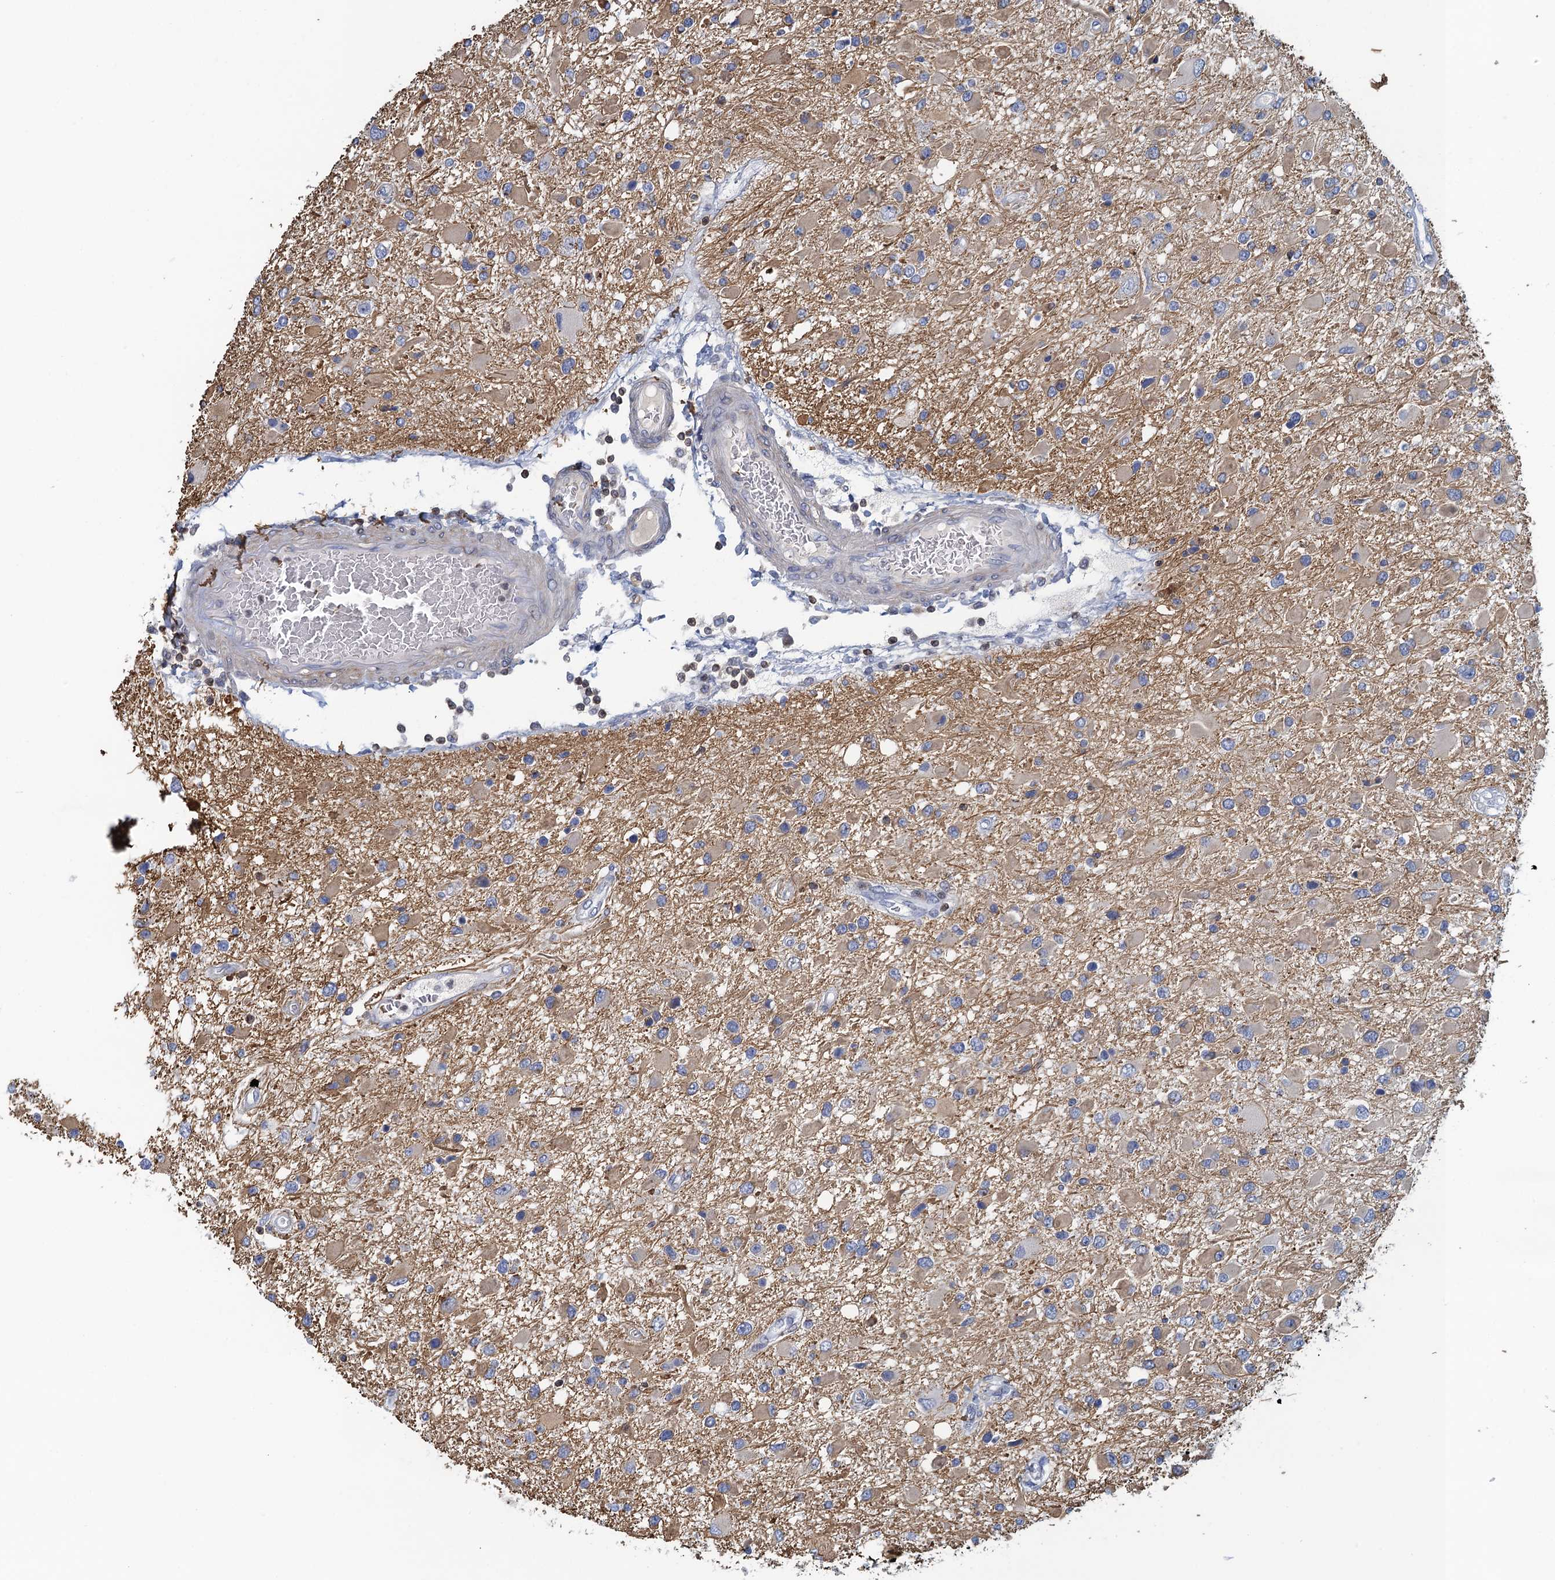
{"staining": {"intensity": "weak", "quantity": "25%-75%", "location": "cytoplasmic/membranous"}, "tissue": "glioma", "cell_type": "Tumor cells", "image_type": "cancer", "snomed": [{"axis": "morphology", "description": "Glioma, malignant, High grade"}, {"axis": "topography", "description": "Brain"}], "caption": "Malignant high-grade glioma stained with a brown dye demonstrates weak cytoplasmic/membranous positive staining in approximately 25%-75% of tumor cells.", "gene": "TRAF3IP3", "patient": {"sex": "male", "age": 53}}